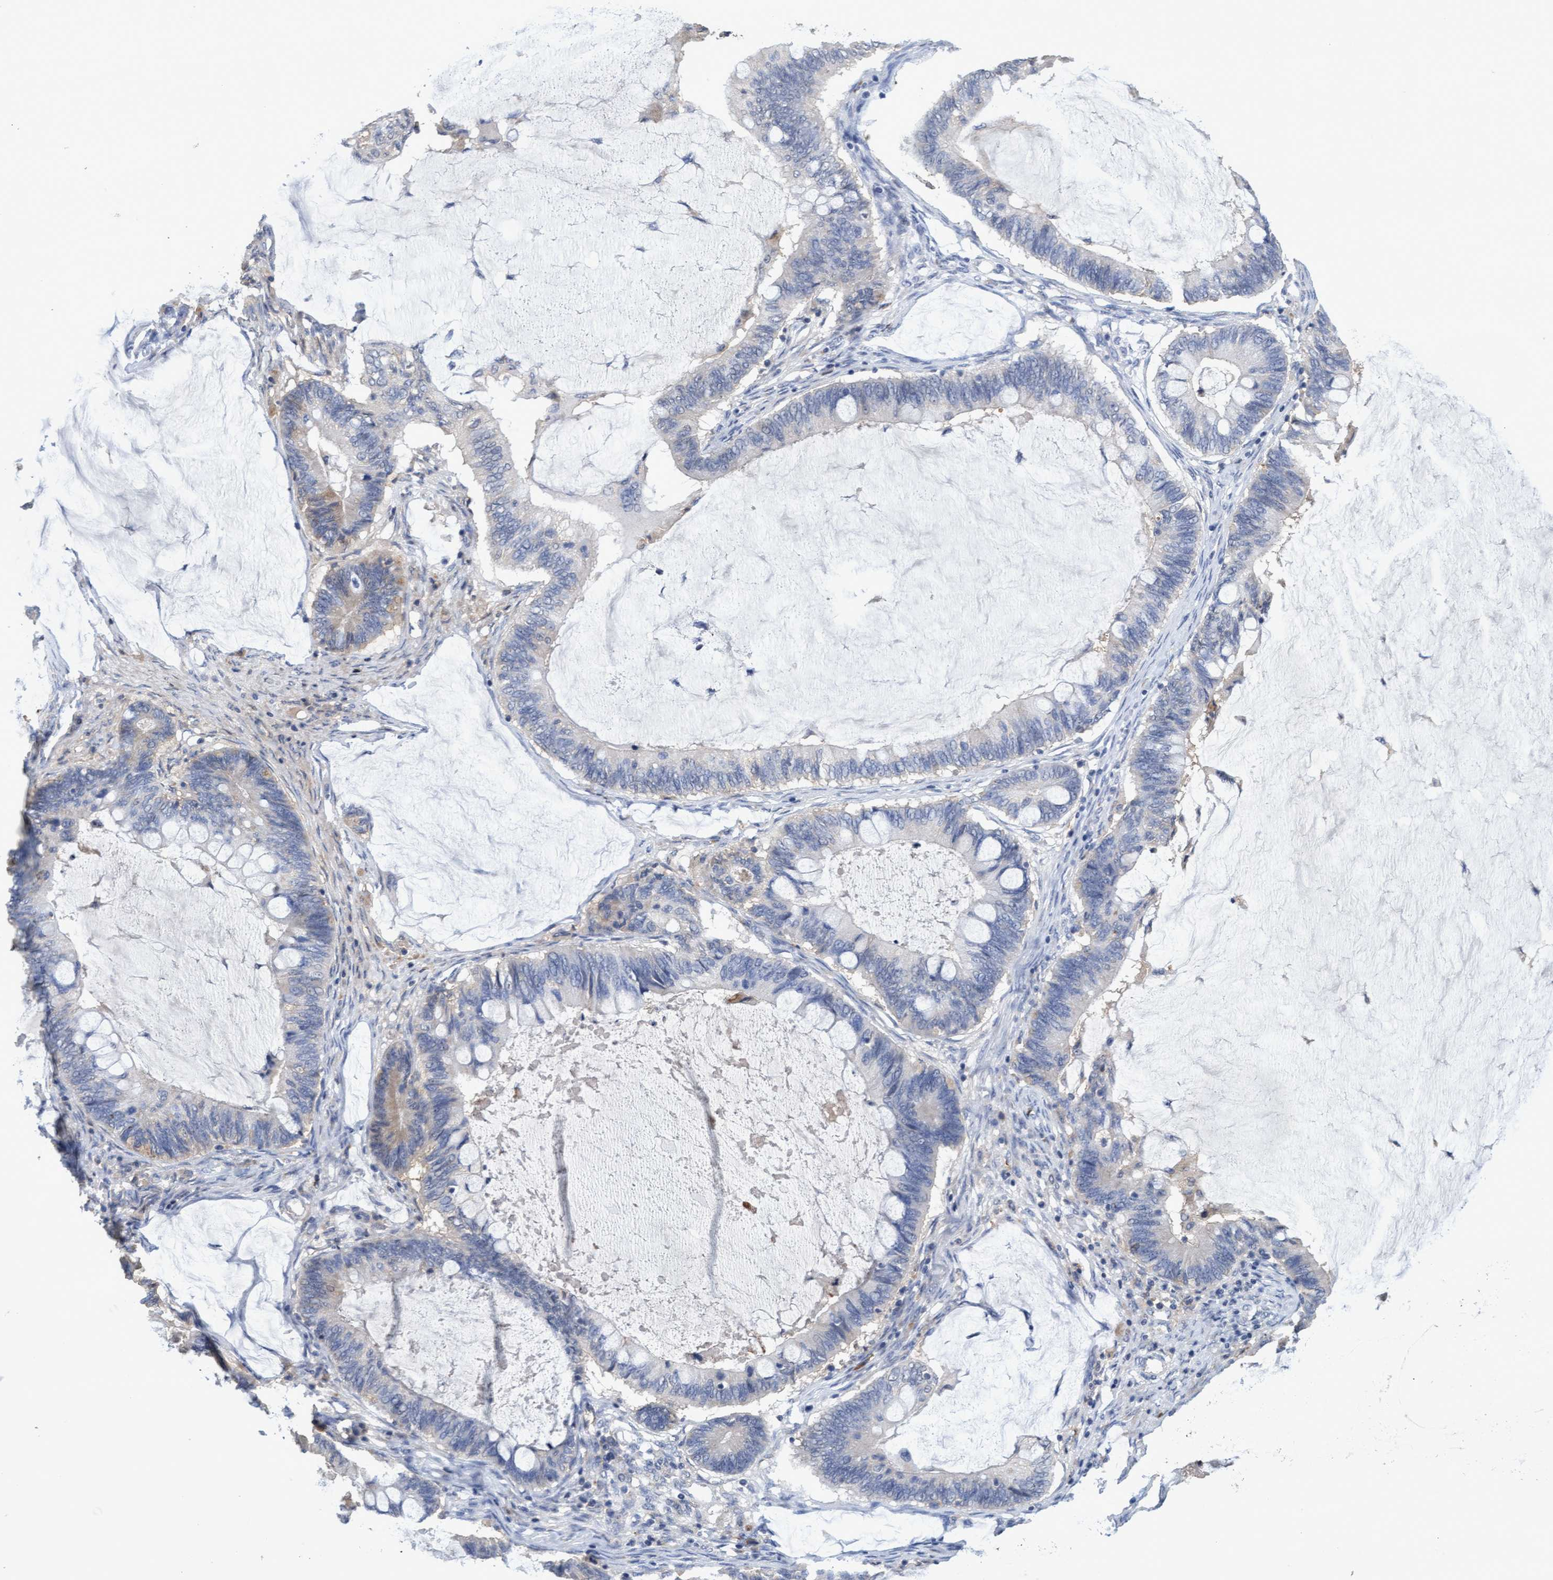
{"staining": {"intensity": "negative", "quantity": "none", "location": "none"}, "tissue": "ovarian cancer", "cell_type": "Tumor cells", "image_type": "cancer", "snomed": [{"axis": "morphology", "description": "Cystadenocarcinoma, mucinous, NOS"}, {"axis": "topography", "description": "Ovary"}], "caption": "Photomicrograph shows no protein positivity in tumor cells of ovarian cancer tissue.", "gene": "GPR39", "patient": {"sex": "female", "age": 61}}